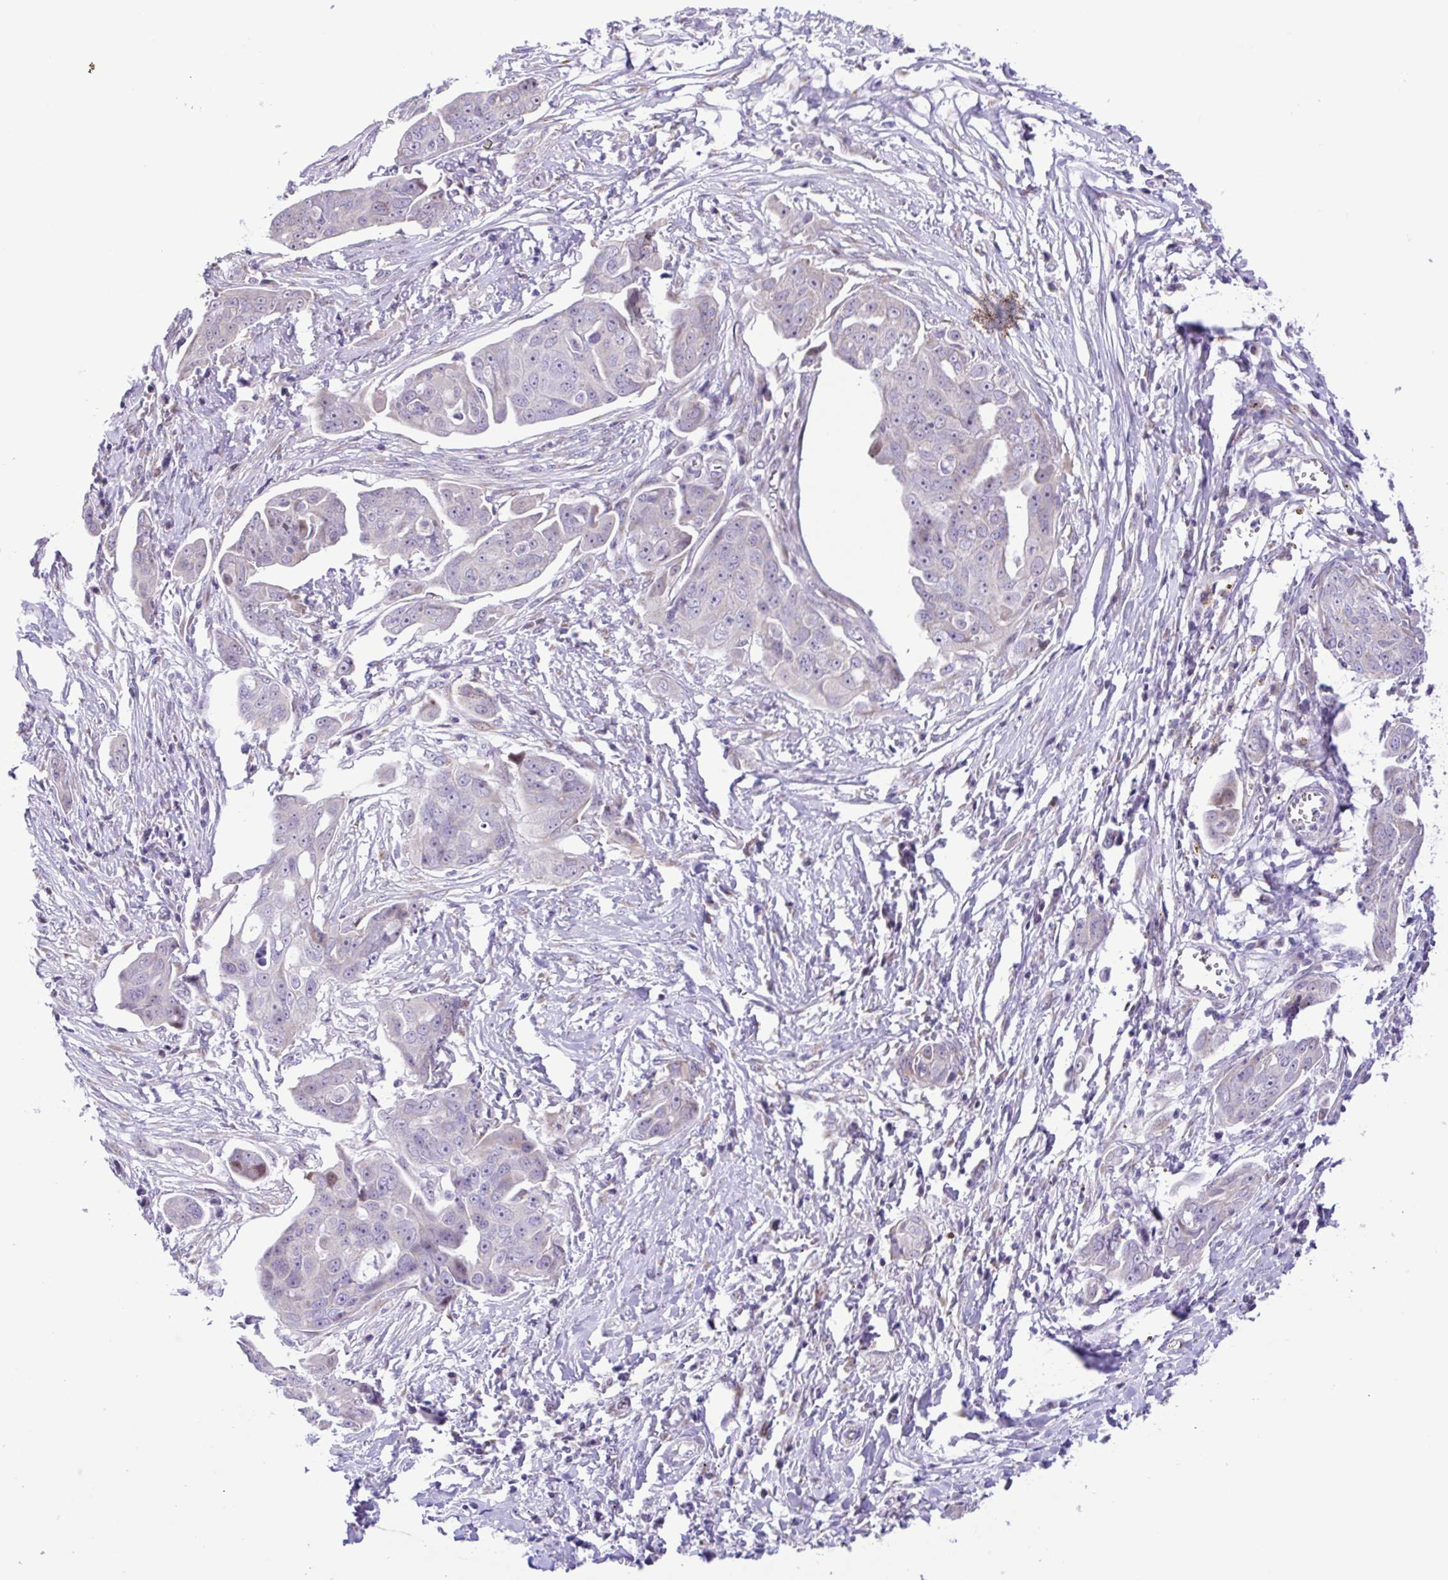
{"staining": {"intensity": "negative", "quantity": "none", "location": "none"}, "tissue": "ovarian cancer", "cell_type": "Tumor cells", "image_type": "cancer", "snomed": [{"axis": "morphology", "description": "Carcinoma, endometroid"}, {"axis": "topography", "description": "Ovary"}], "caption": "The micrograph demonstrates no significant staining in tumor cells of ovarian endometroid carcinoma.", "gene": "TGM3", "patient": {"sex": "female", "age": 70}}